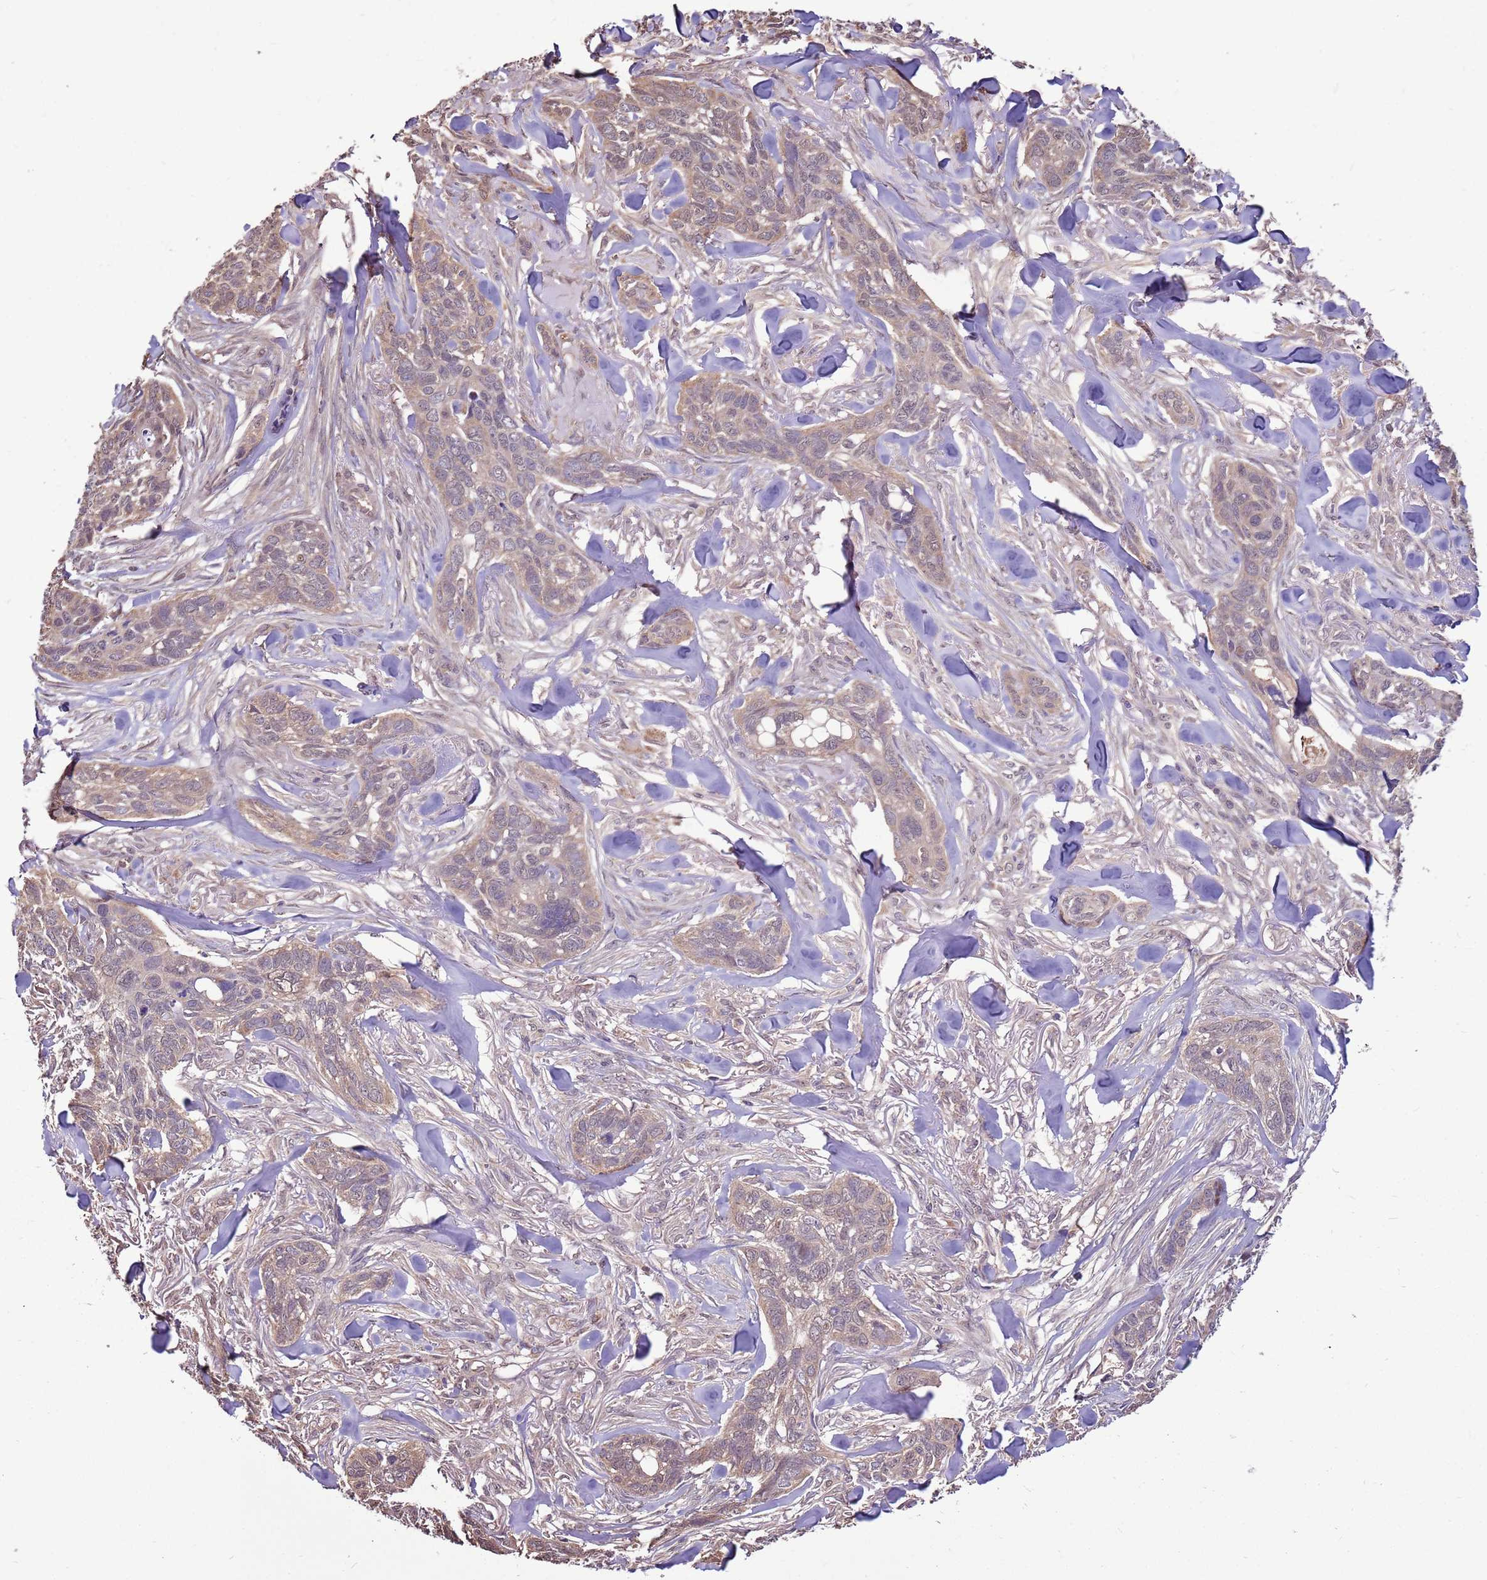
{"staining": {"intensity": "weak", "quantity": "<25%", "location": "cytoplasmic/membranous"}, "tissue": "skin cancer", "cell_type": "Tumor cells", "image_type": "cancer", "snomed": [{"axis": "morphology", "description": "Basal cell carcinoma"}, {"axis": "topography", "description": "Skin"}], "caption": "Tumor cells show no significant protein expression in skin basal cell carcinoma.", "gene": "BBS5", "patient": {"sex": "male", "age": 86}}